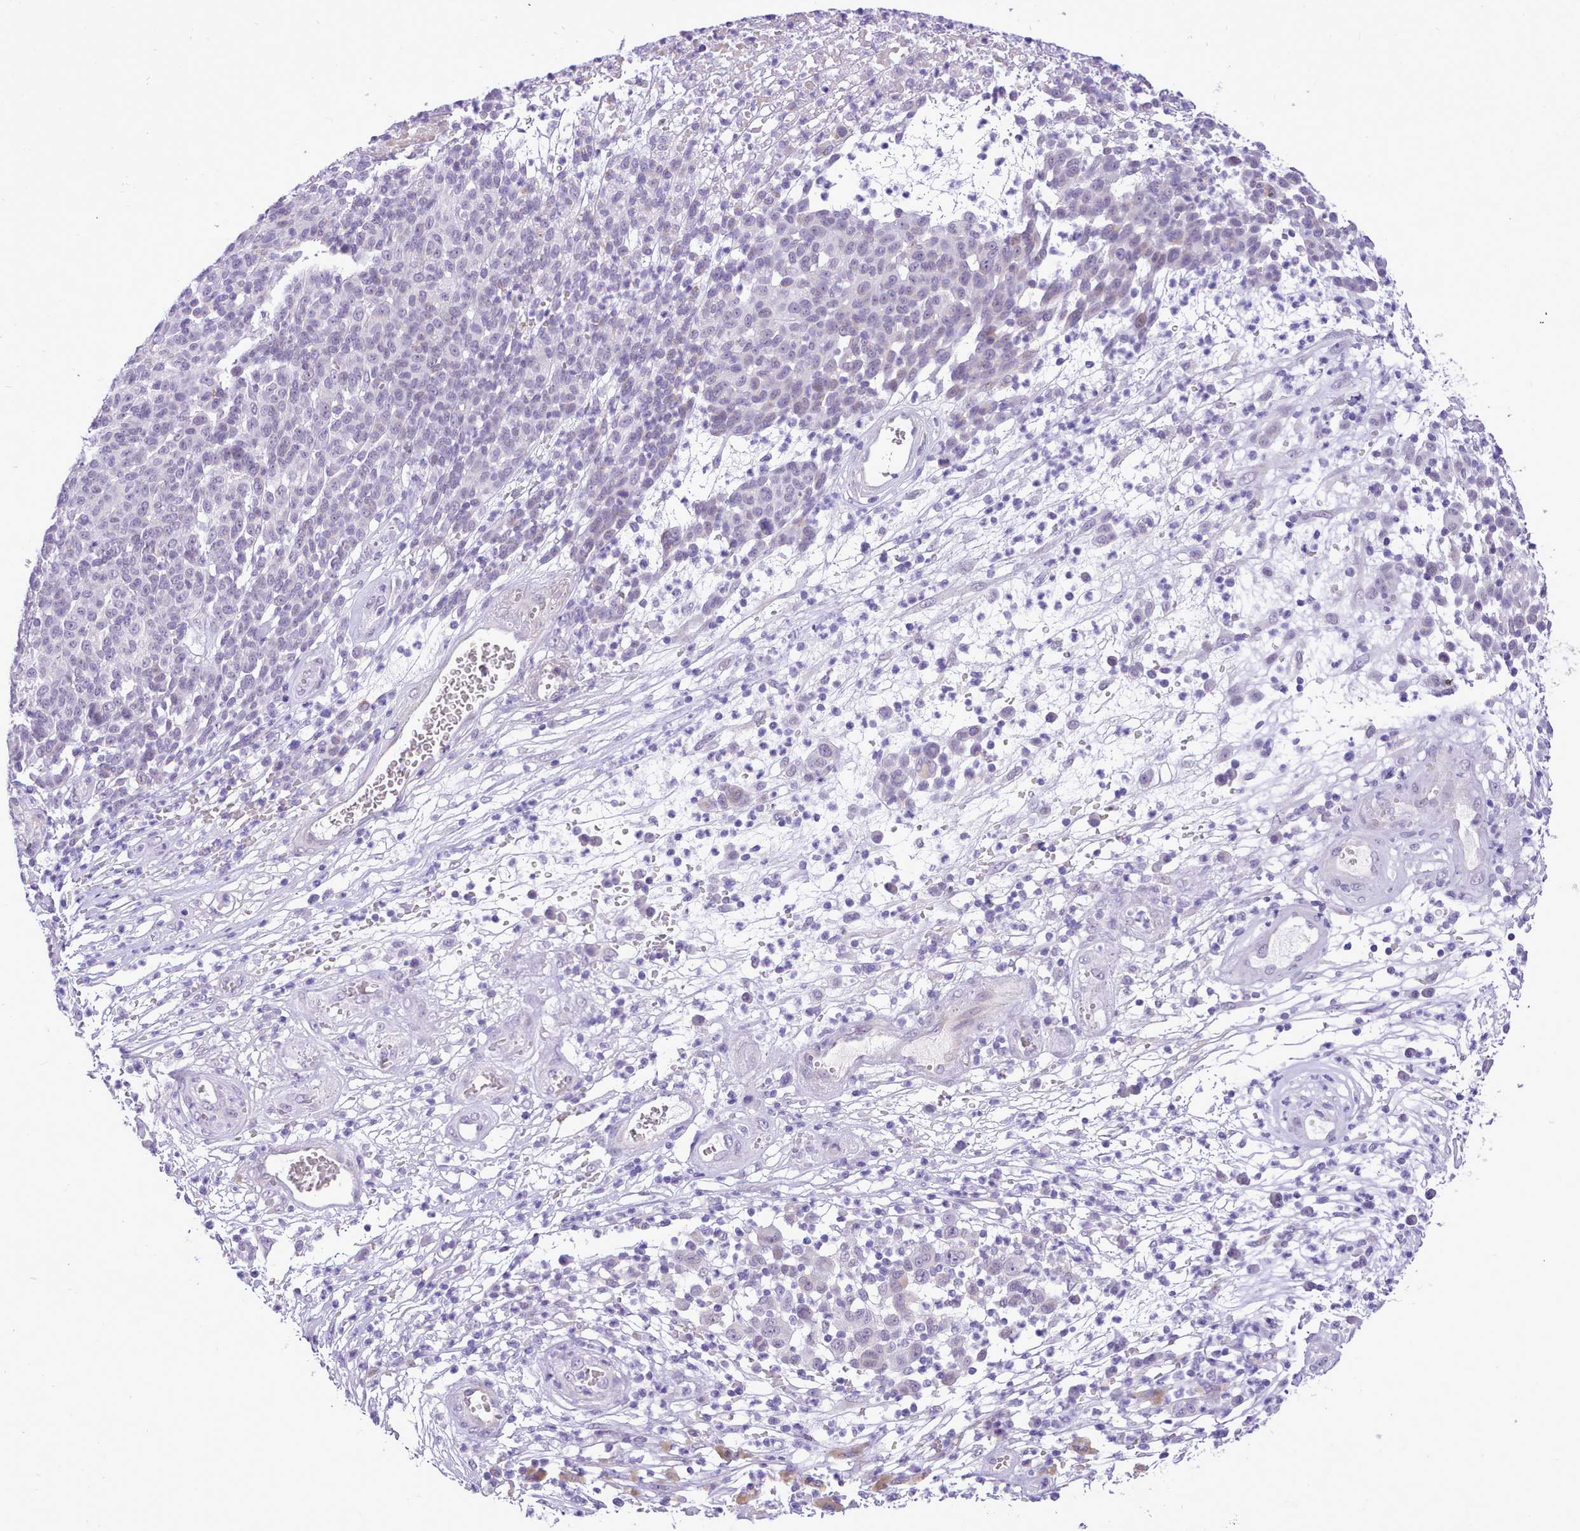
{"staining": {"intensity": "negative", "quantity": "none", "location": "none"}, "tissue": "melanoma", "cell_type": "Tumor cells", "image_type": "cancer", "snomed": [{"axis": "morphology", "description": "Malignant melanoma, NOS"}, {"axis": "topography", "description": "Skin"}], "caption": "Human melanoma stained for a protein using immunohistochemistry exhibits no staining in tumor cells.", "gene": "LRRC37A", "patient": {"sex": "male", "age": 49}}